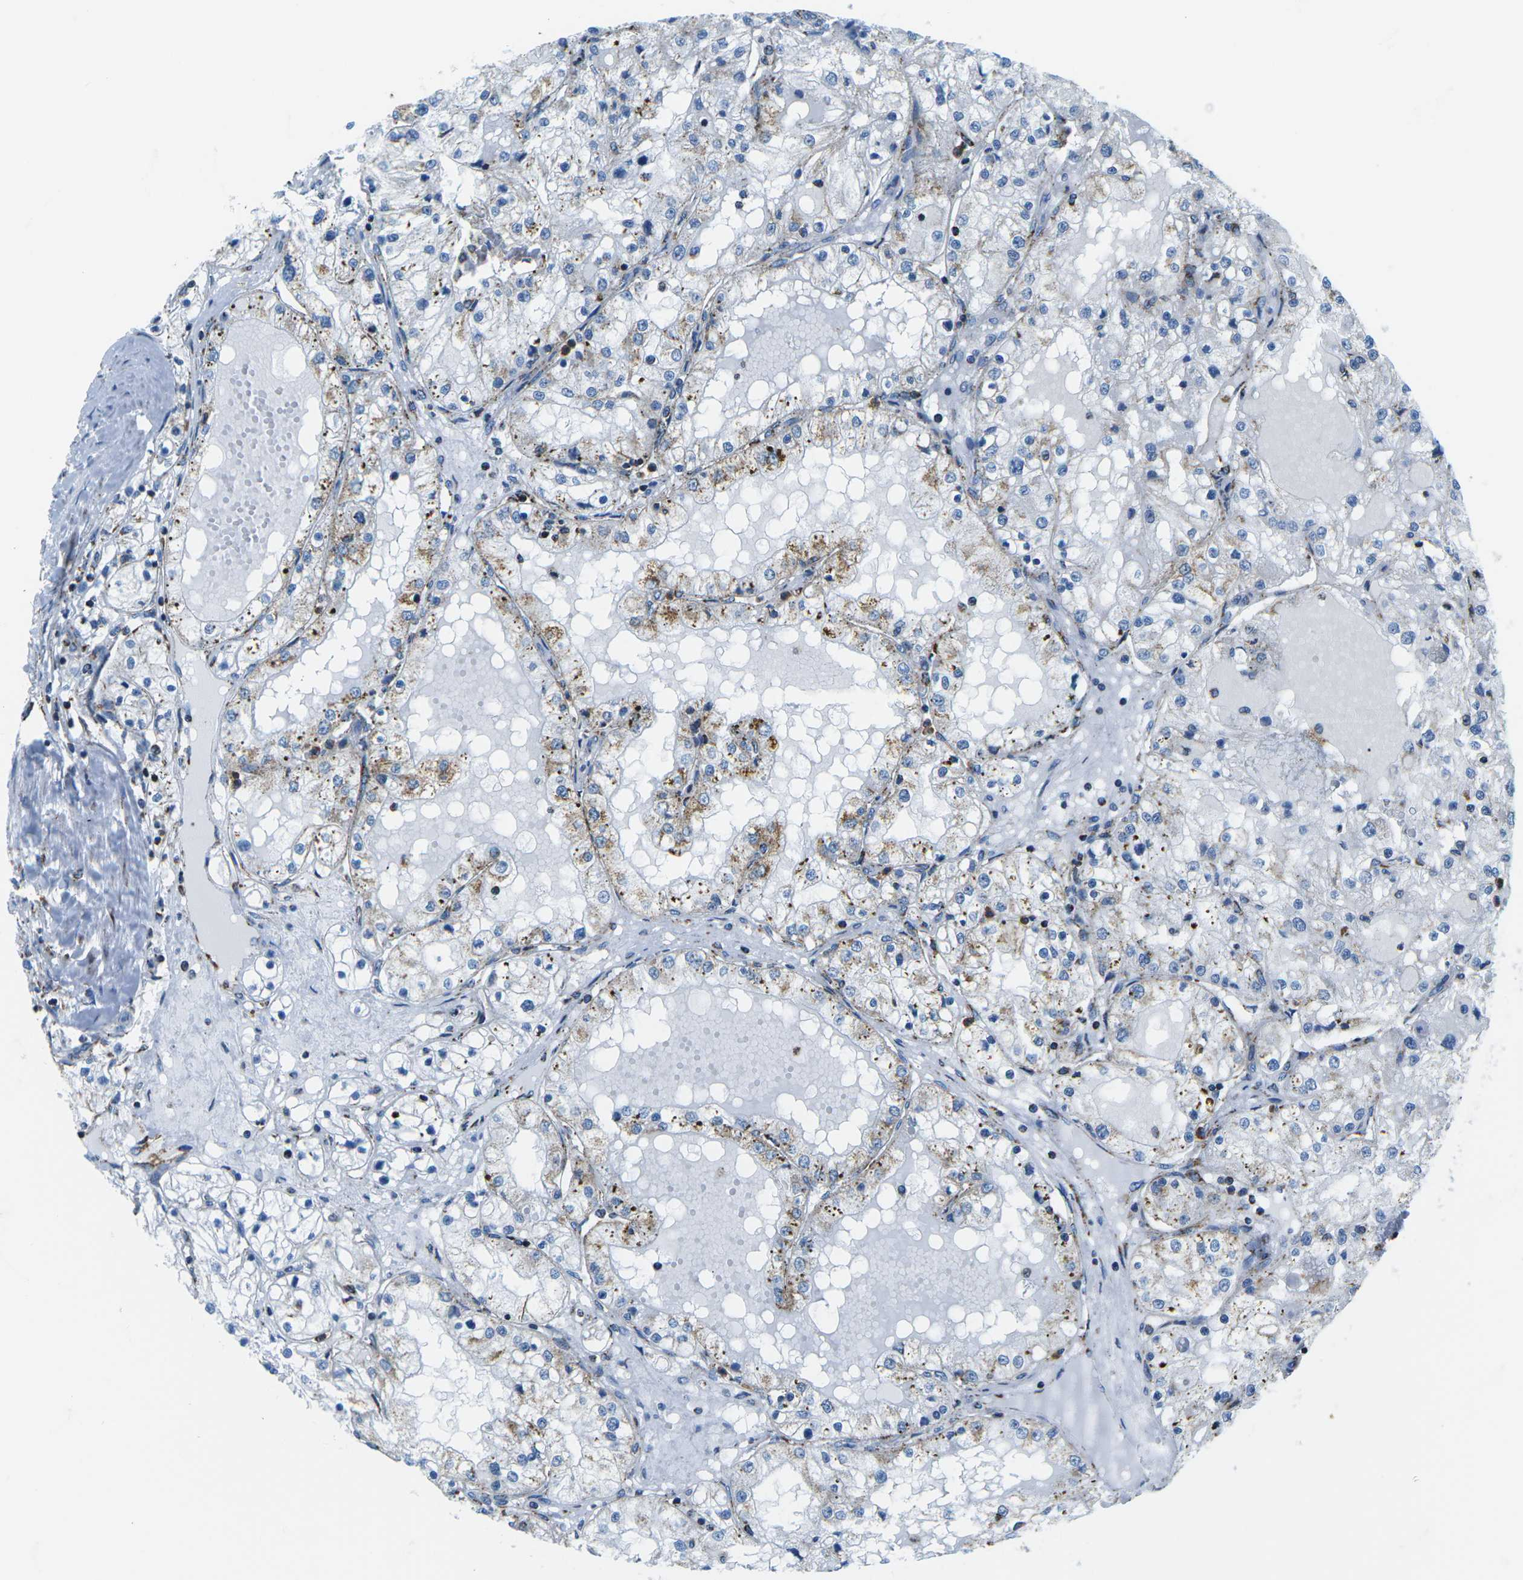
{"staining": {"intensity": "weak", "quantity": "<25%", "location": "cytoplasmic/membranous"}, "tissue": "renal cancer", "cell_type": "Tumor cells", "image_type": "cancer", "snomed": [{"axis": "morphology", "description": "Adenocarcinoma, NOS"}, {"axis": "topography", "description": "Kidney"}], "caption": "Human adenocarcinoma (renal) stained for a protein using IHC displays no positivity in tumor cells.", "gene": "COX6C", "patient": {"sex": "male", "age": 68}}